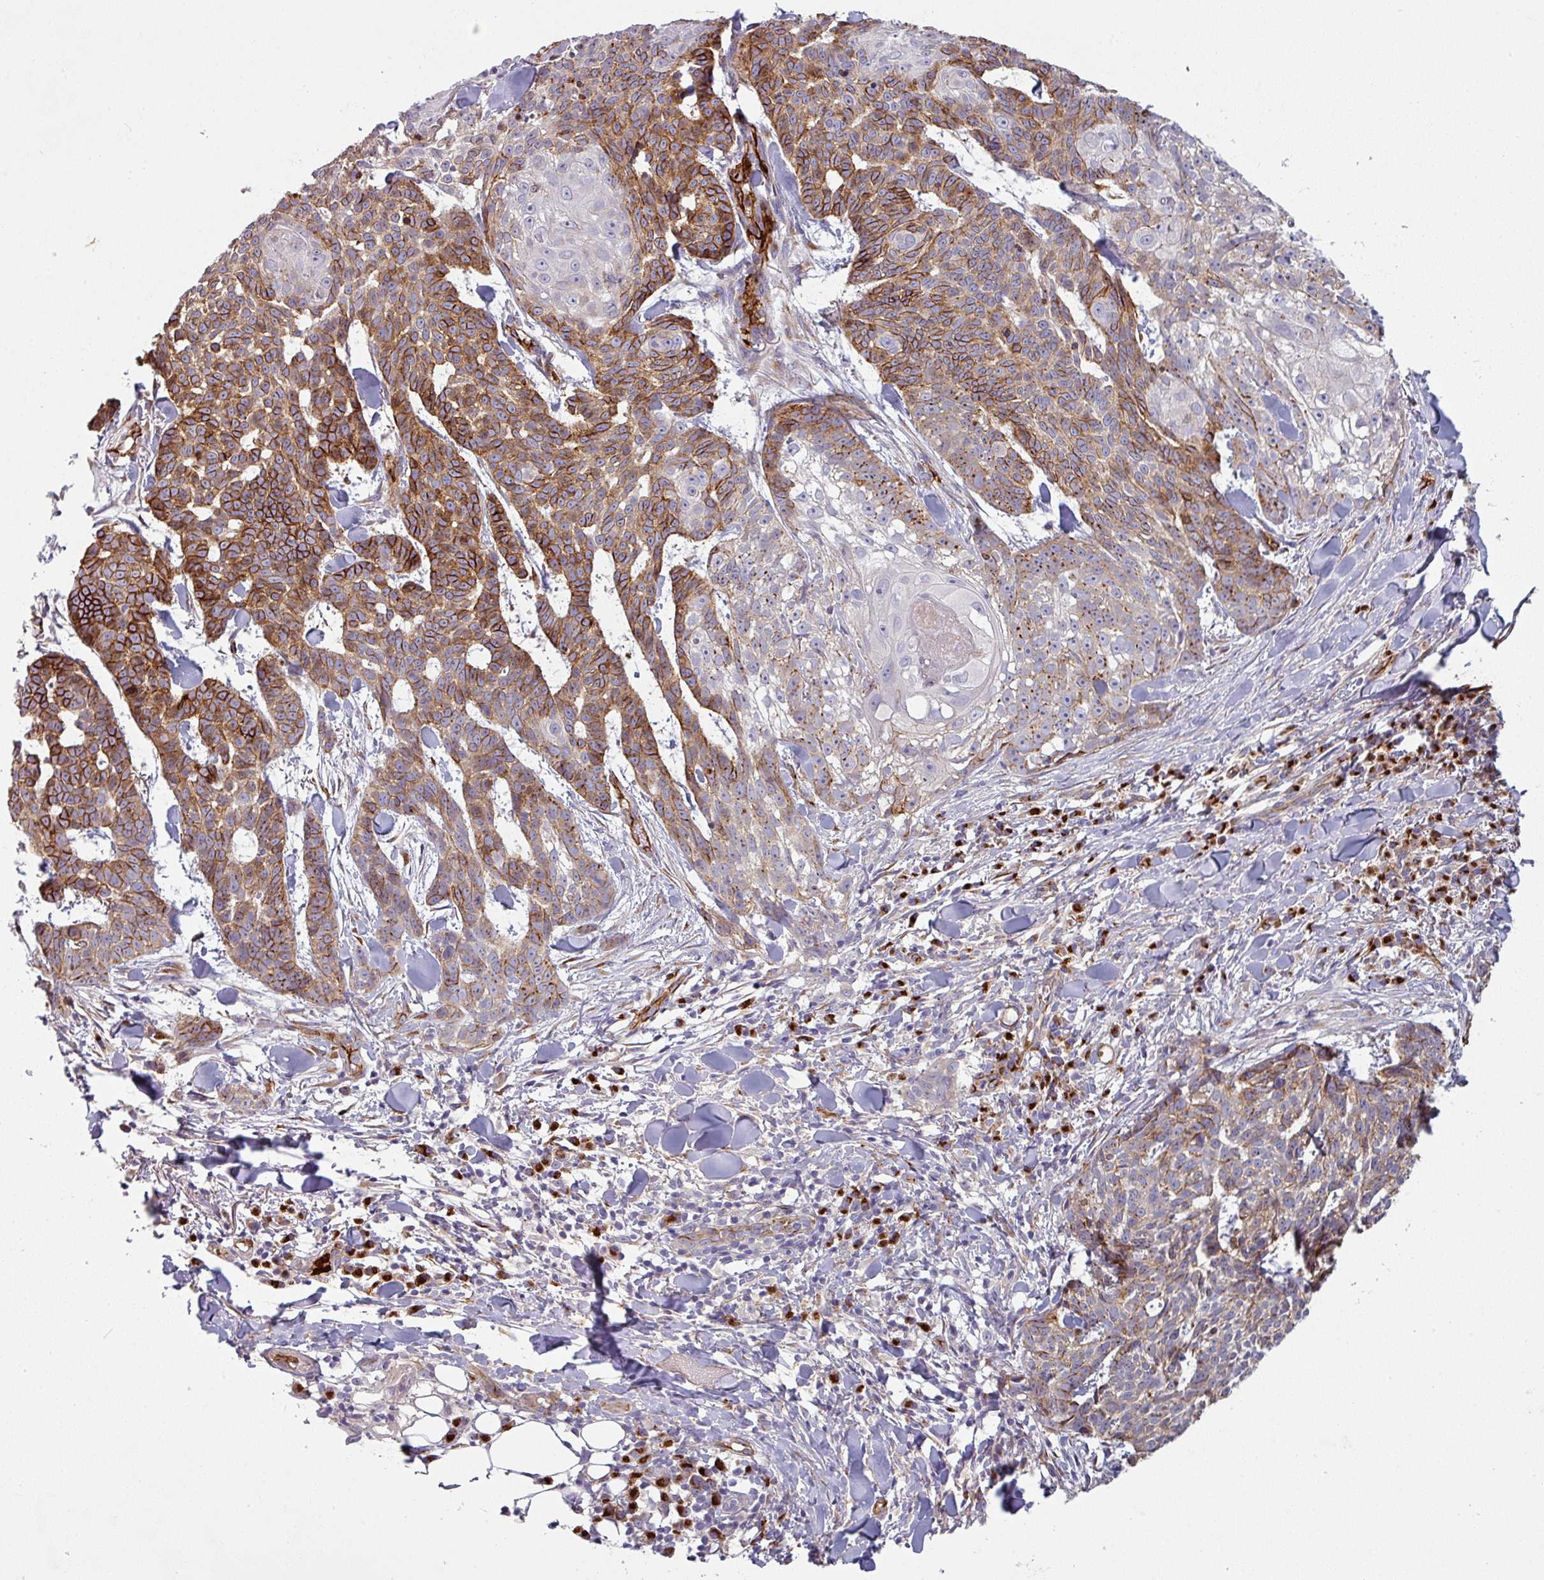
{"staining": {"intensity": "strong", "quantity": "25%-75%", "location": "cytoplasmic/membranous"}, "tissue": "skin cancer", "cell_type": "Tumor cells", "image_type": "cancer", "snomed": [{"axis": "morphology", "description": "Basal cell carcinoma"}, {"axis": "topography", "description": "Skin"}], "caption": "Tumor cells demonstrate high levels of strong cytoplasmic/membranous staining in approximately 25%-75% of cells in skin basal cell carcinoma.", "gene": "PRODH2", "patient": {"sex": "female", "age": 93}}